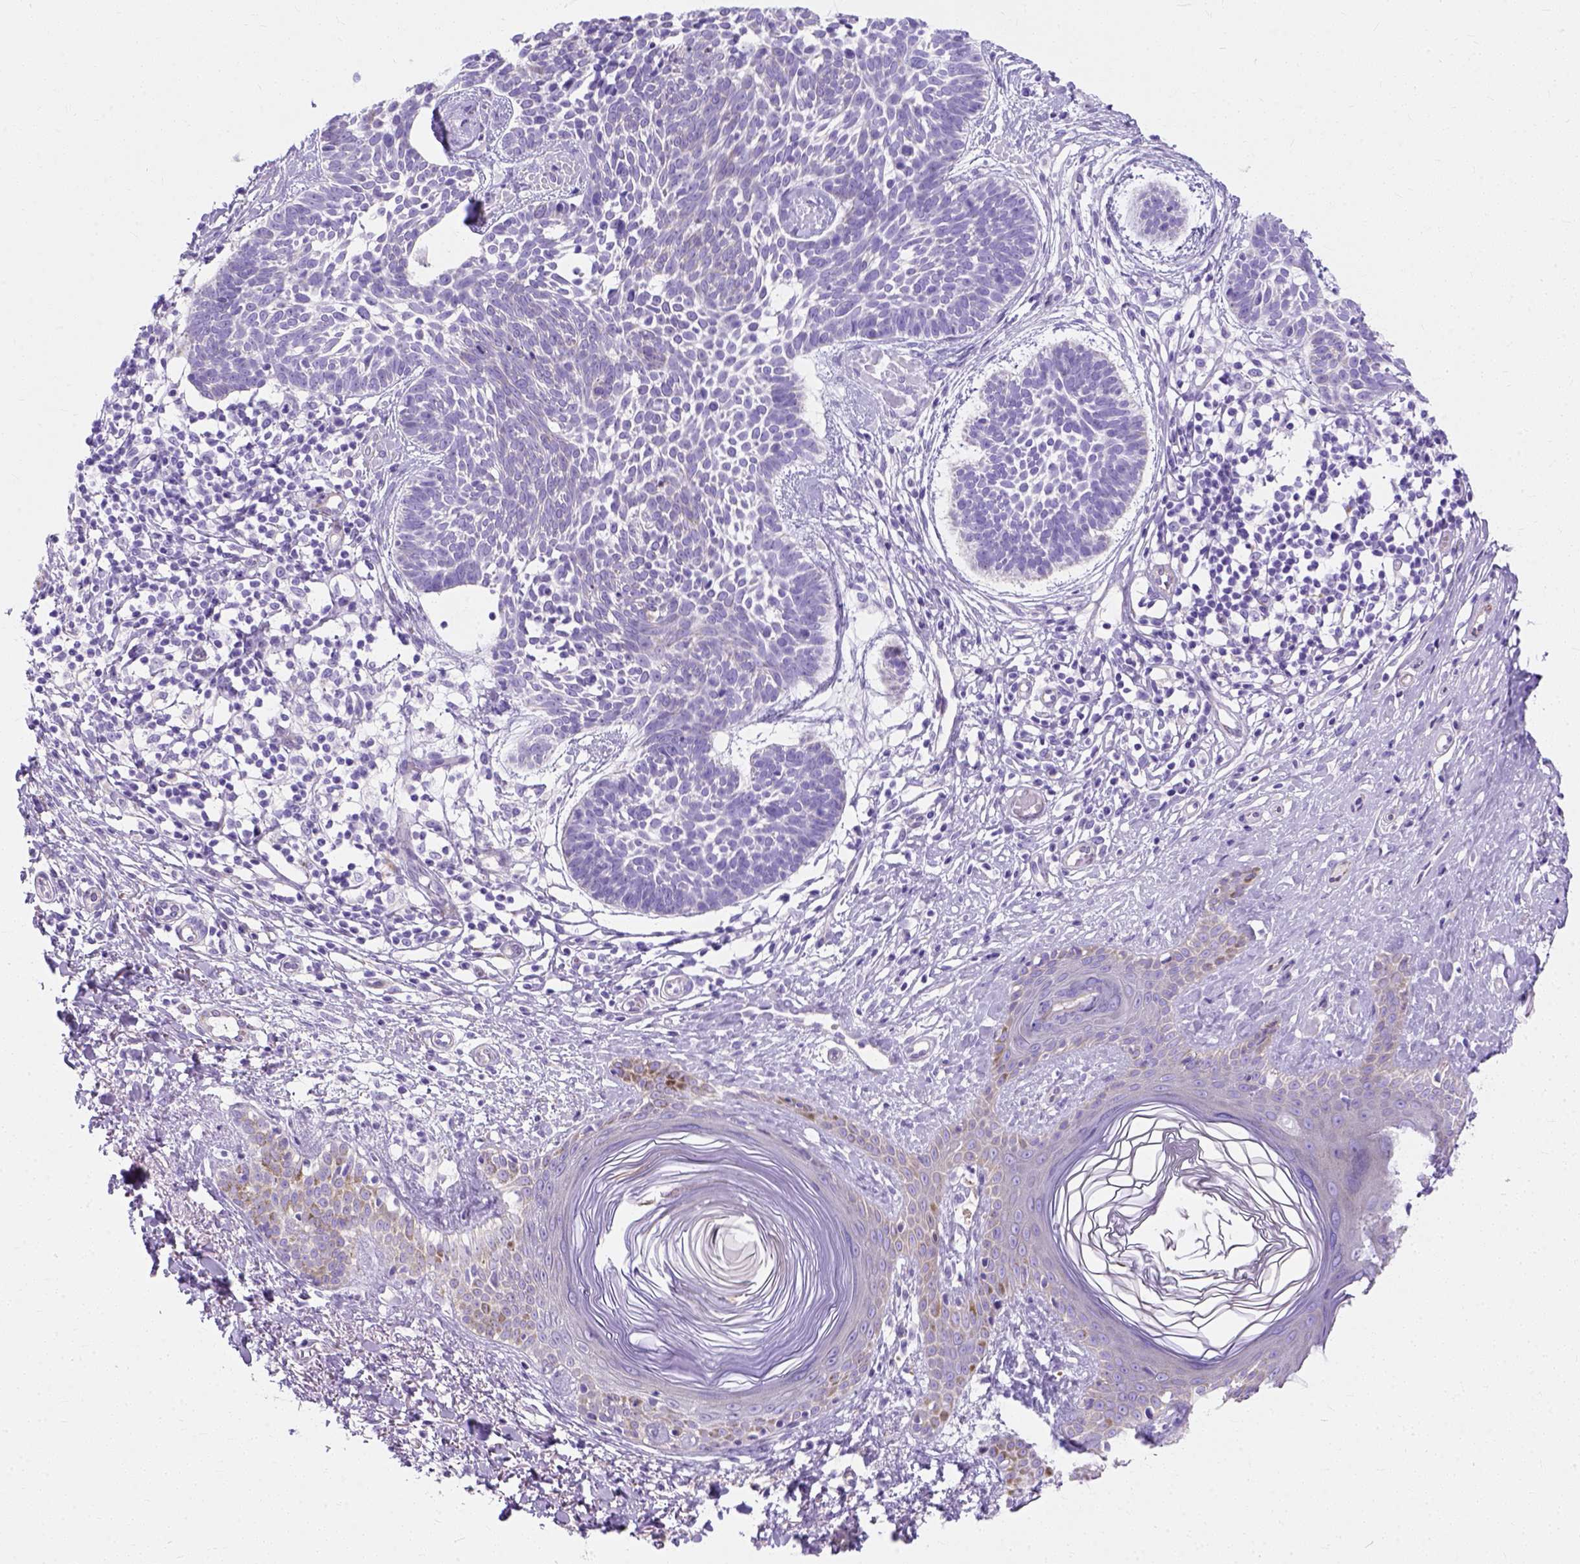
{"staining": {"intensity": "negative", "quantity": "none", "location": "none"}, "tissue": "skin cancer", "cell_type": "Tumor cells", "image_type": "cancer", "snomed": [{"axis": "morphology", "description": "Basal cell carcinoma"}, {"axis": "topography", "description": "Skin"}], "caption": "Skin cancer (basal cell carcinoma) was stained to show a protein in brown. There is no significant positivity in tumor cells. (DAB immunohistochemistry, high magnification).", "gene": "MYH15", "patient": {"sex": "male", "age": 85}}